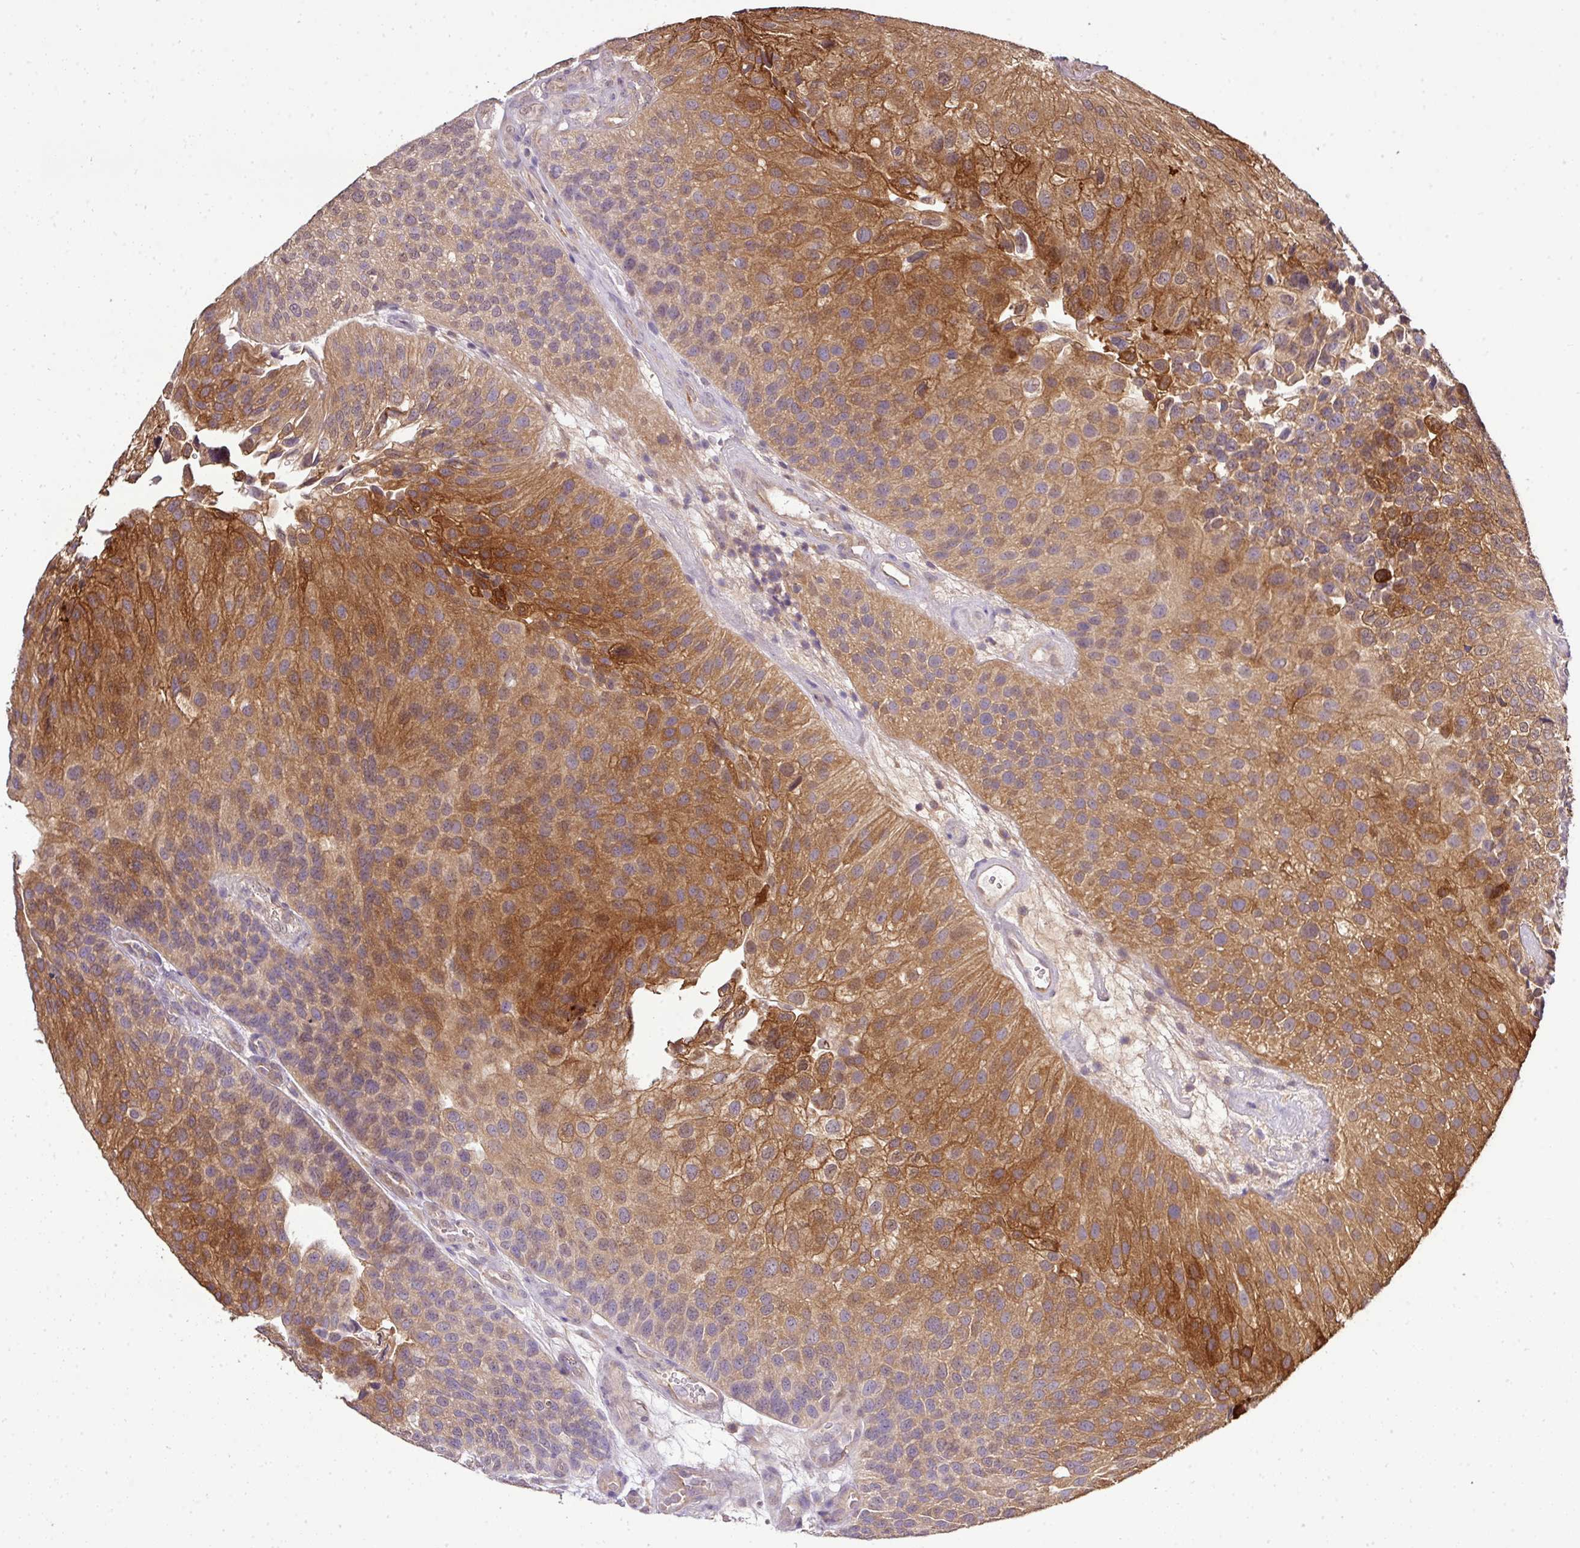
{"staining": {"intensity": "moderate", "quantity": ">75%", "location": "cytoplasmic/membranous"}, "tissue": "urothelial cancer", "cell_type": "Tumor cells", "image_type": "cancer", "snomed": [{"axis": "morphology", "description": "Urothelial carcinoma, NOS"}, {"axis": "topography", "description": "Urinary bladder"}], "caption": "The image demonstrates staining of transitional cell carcinoma, revealing moderate cytoplasmic/membranous protein positivity (brown color) within tumor cells.", "gene": "TMEM107", "patient": {"sex": "male", "age": 87}}